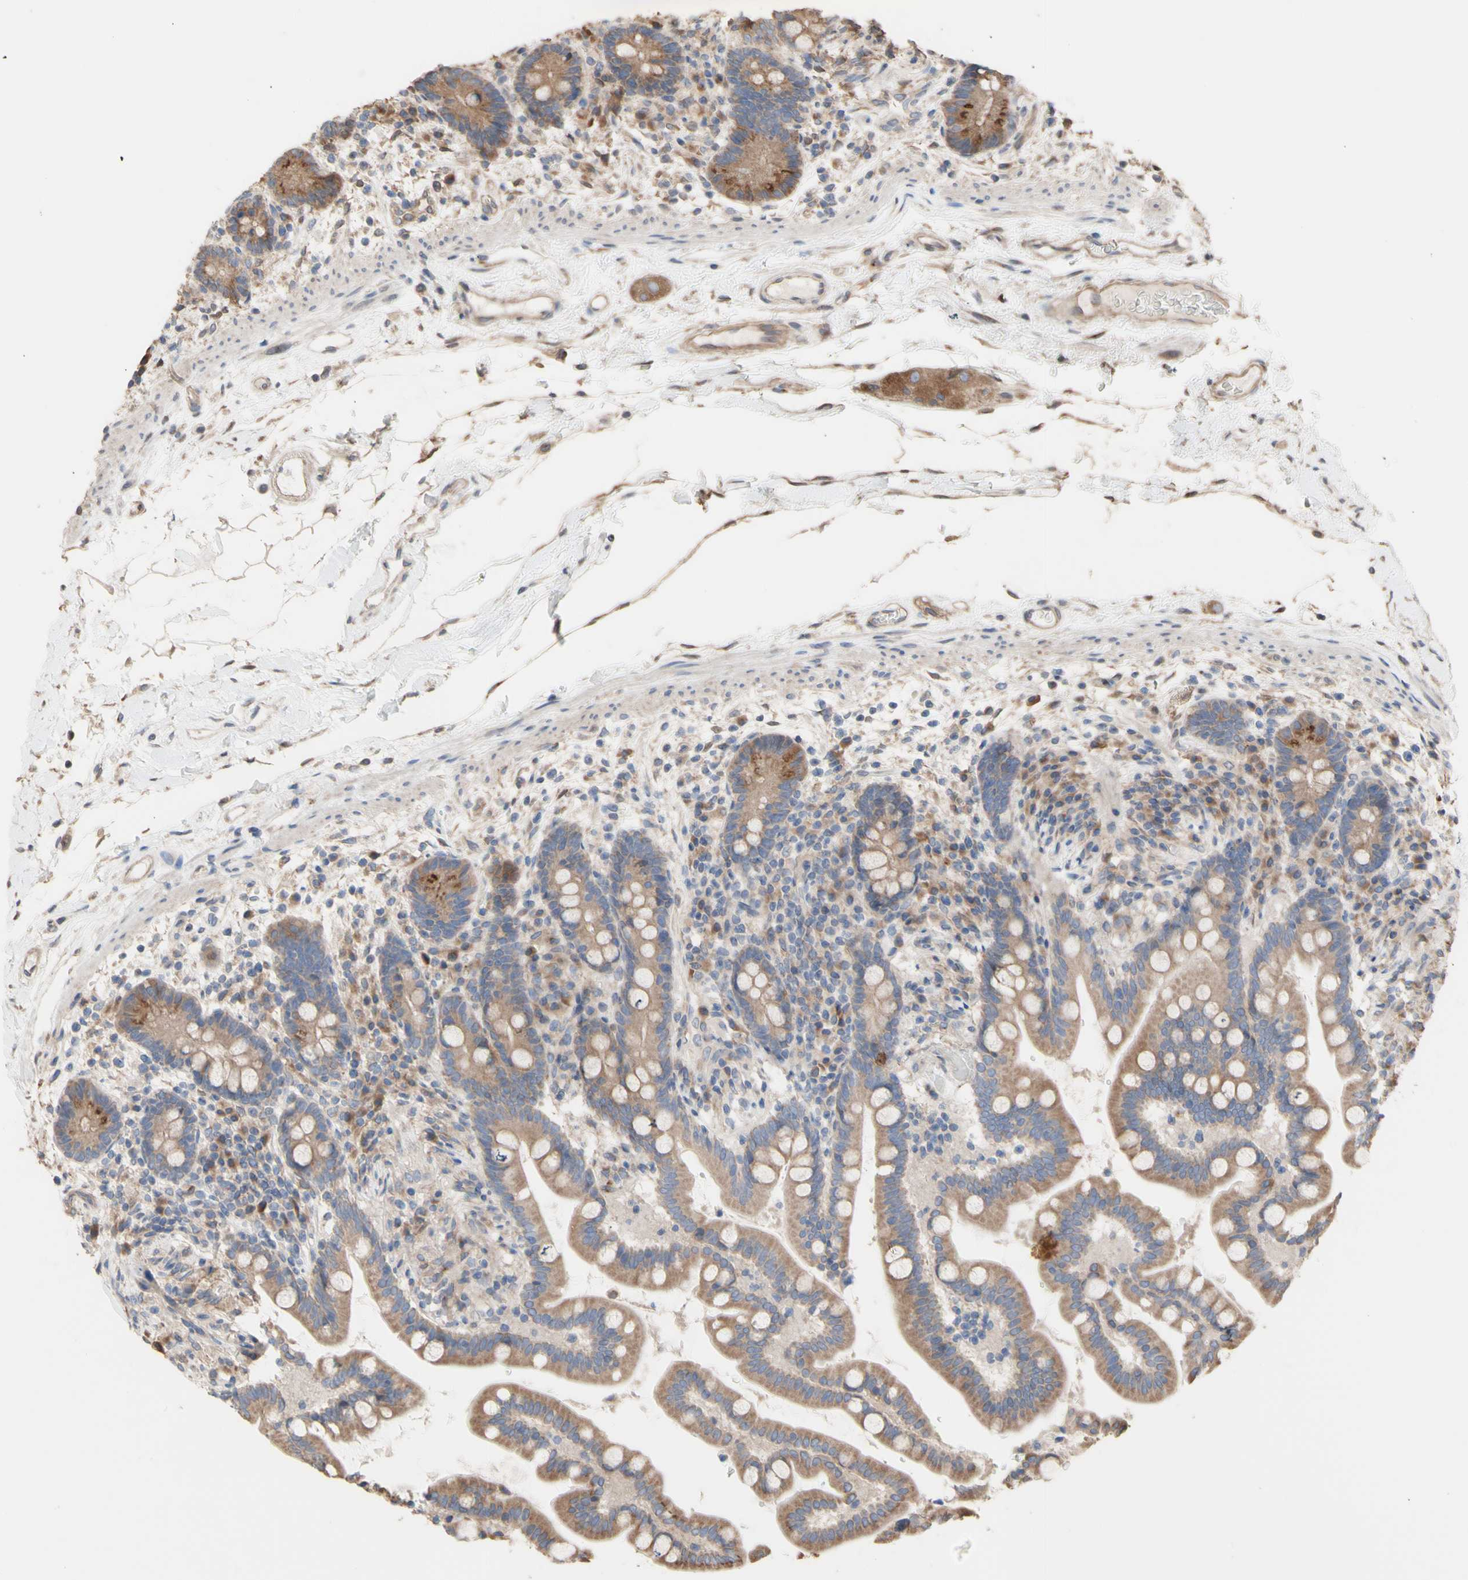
{"staining": {"intensity": "moderate", "quantity": ">75%", "location": "cytoplasmic/membranous"}, "tissue": "colon", "cell_type": "Endothelial cells", "image_type": "normal", "snomed": [{"axis": "morphology", "description": "Normal tissue, NOS"}, {"axis": "topography", "description": "Colon"}], "caption": "Colon was stained to show a protein in brown. There is medium levels of moderate cytoplasmic/membranous positivity in about >75% of endothelial cells. (Brightfield microscopy of DAB IHC at high magnification).", "gene": "NECTIN3", "patient": {"sex": "male", "age": 73}}